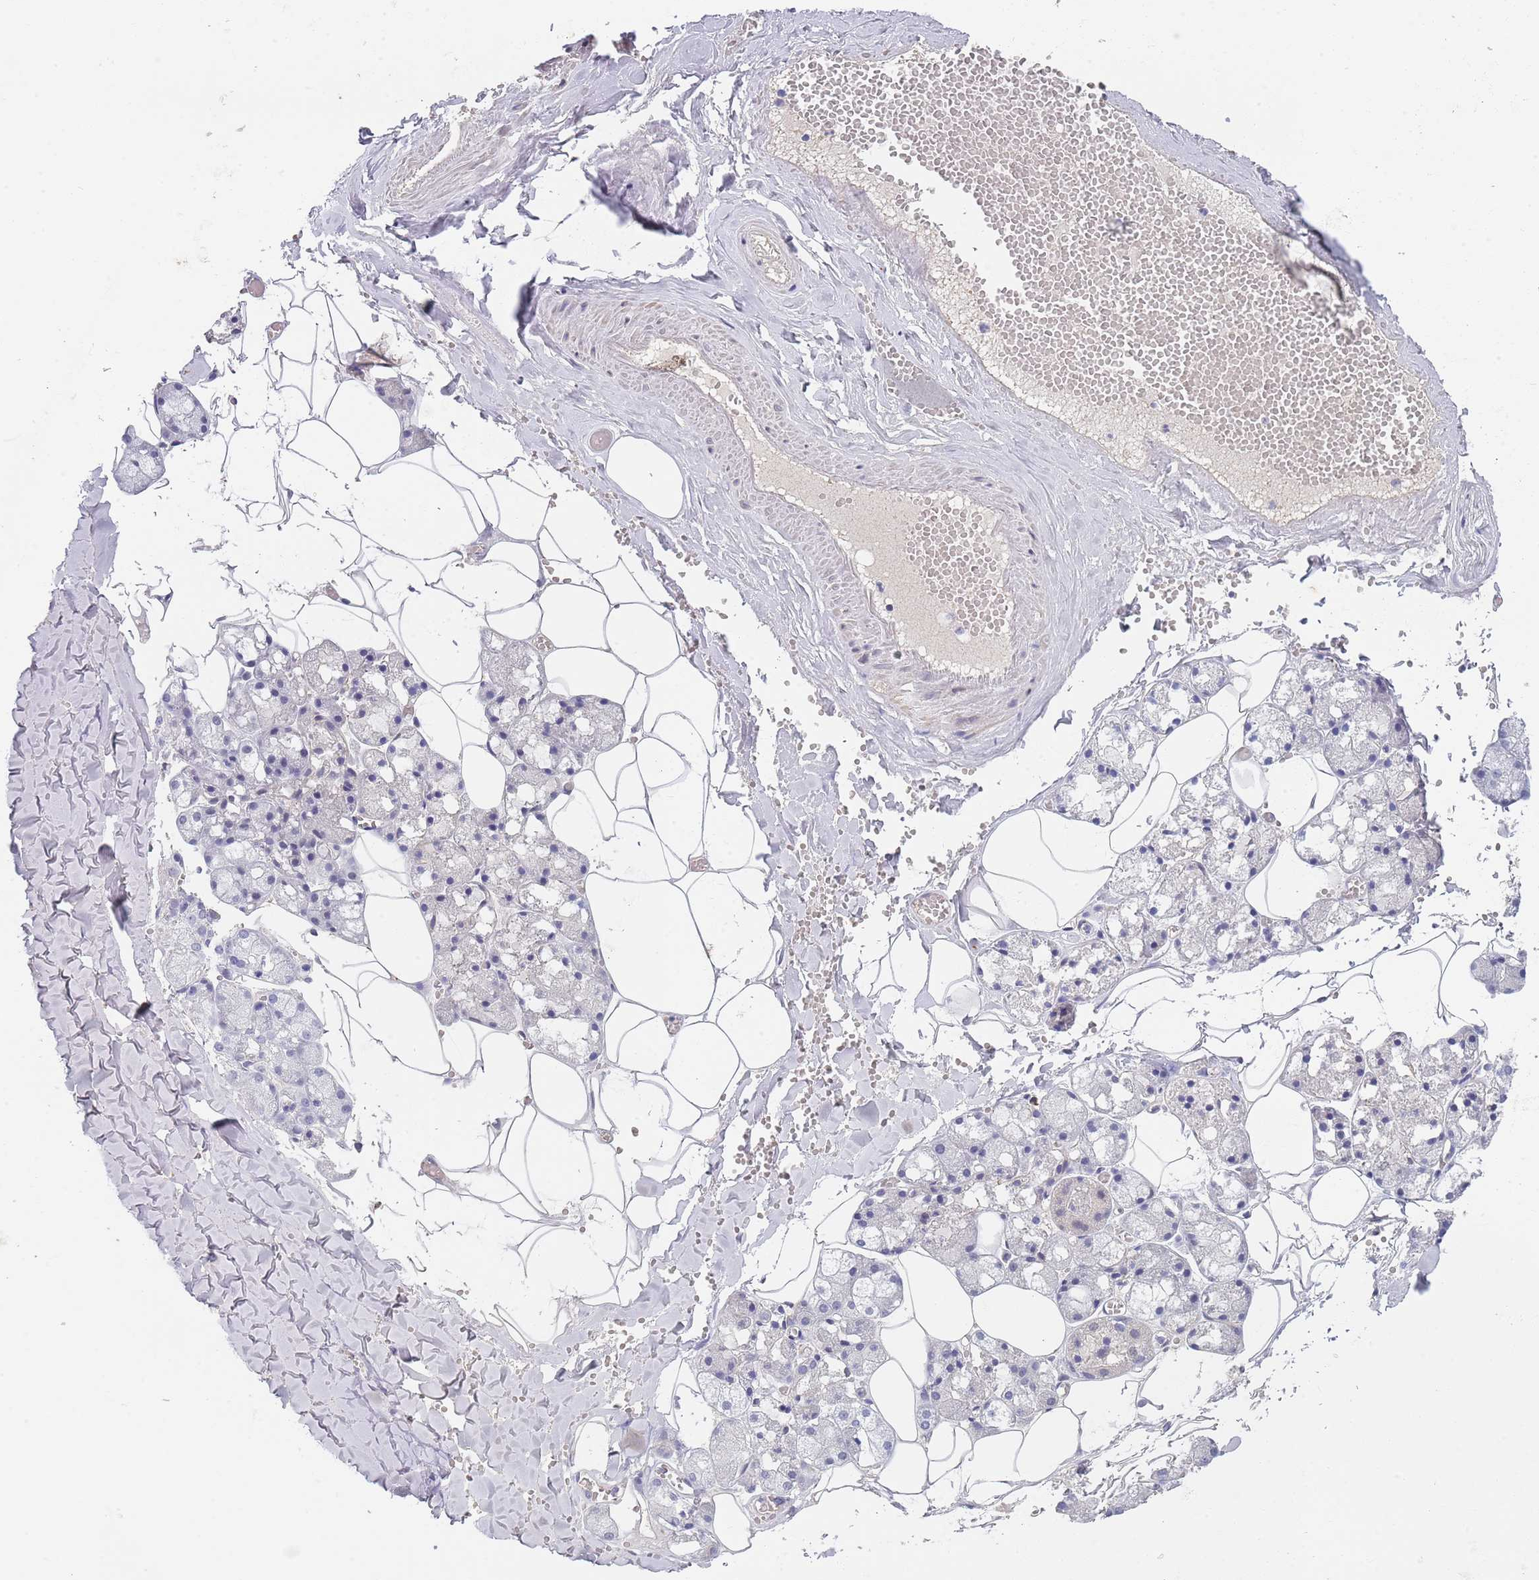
{"staining": {"intensity": "negative", "quantity": "none", "location": "none"}, "tissue": "salivary gland", "cell_type": "Glandular cells", "image_type": "normal", "snomed": [{"axis": "morphology", "description": "Normal tissue, NOS"}, {"axis": "topography", "description": "Salivary gland"}], "caption": "This is a image of immunohistochemistry staining of unremarkable salivary gland, which shows no positivity in glandular cells. (DAB (3,3'-diaminobenzidine) IHC, high magnification).", "gene": "B4GALT4", "patient": {"sex": "male", "age": 62}}